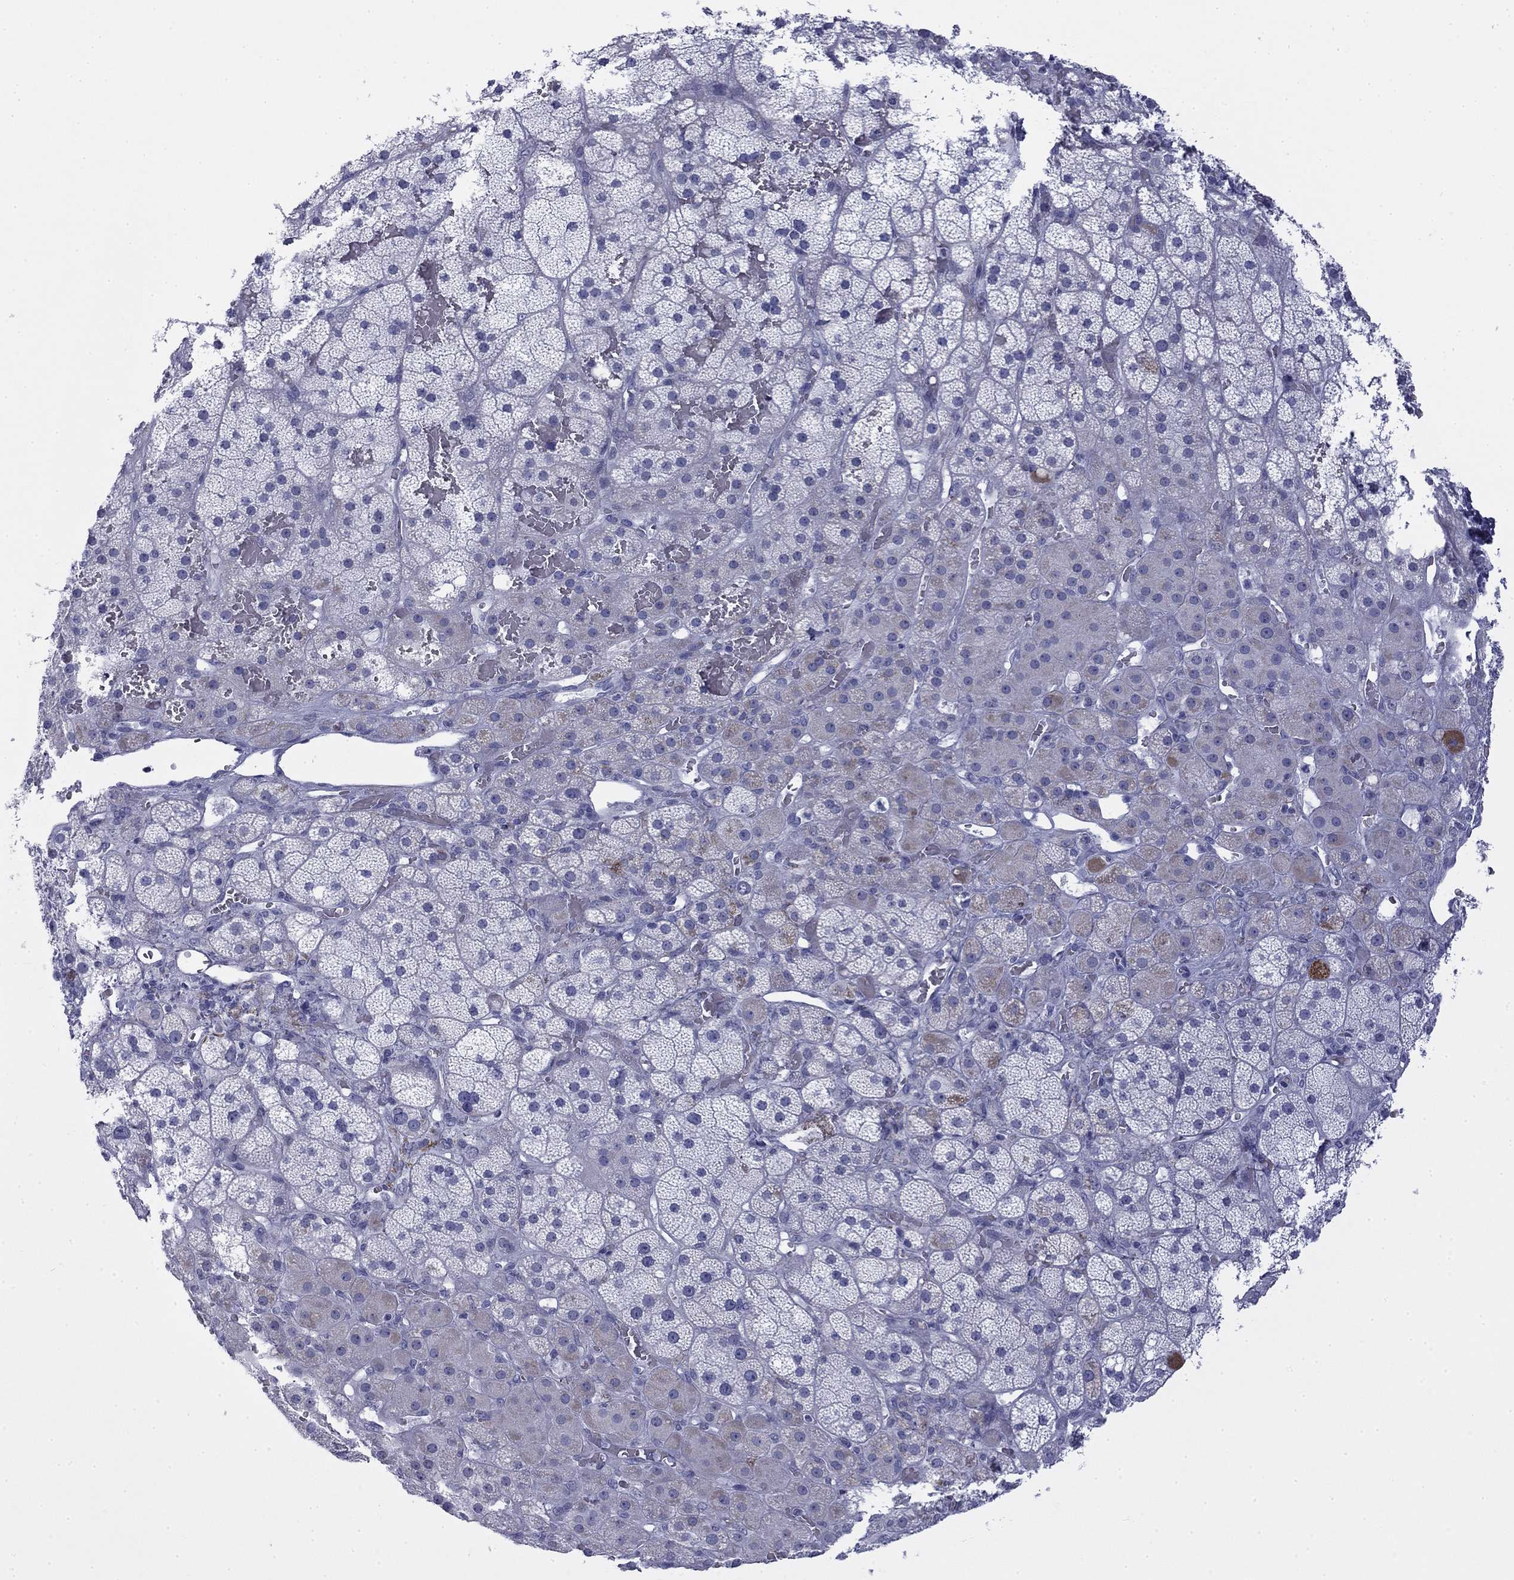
{"staining": {"intensity": "negative", "quantity": "none", "location": "none"}, "tissue": "adrenal gland", "cell_type": "Glandular cells", "image_type": "normal", "snomed": [{"axis": "morphology", "description": "Normal tissue, NOS"}, {"axis": "topography", "description": "Adrenal gland"}], "caption": "An immunohistochemistry (IHC) image of benign adrenal gland is shown. There is no staining in glandular cells of adrenal gland.", "gene": "ZP2", "patient": {"sex": "male", "age": 57}}